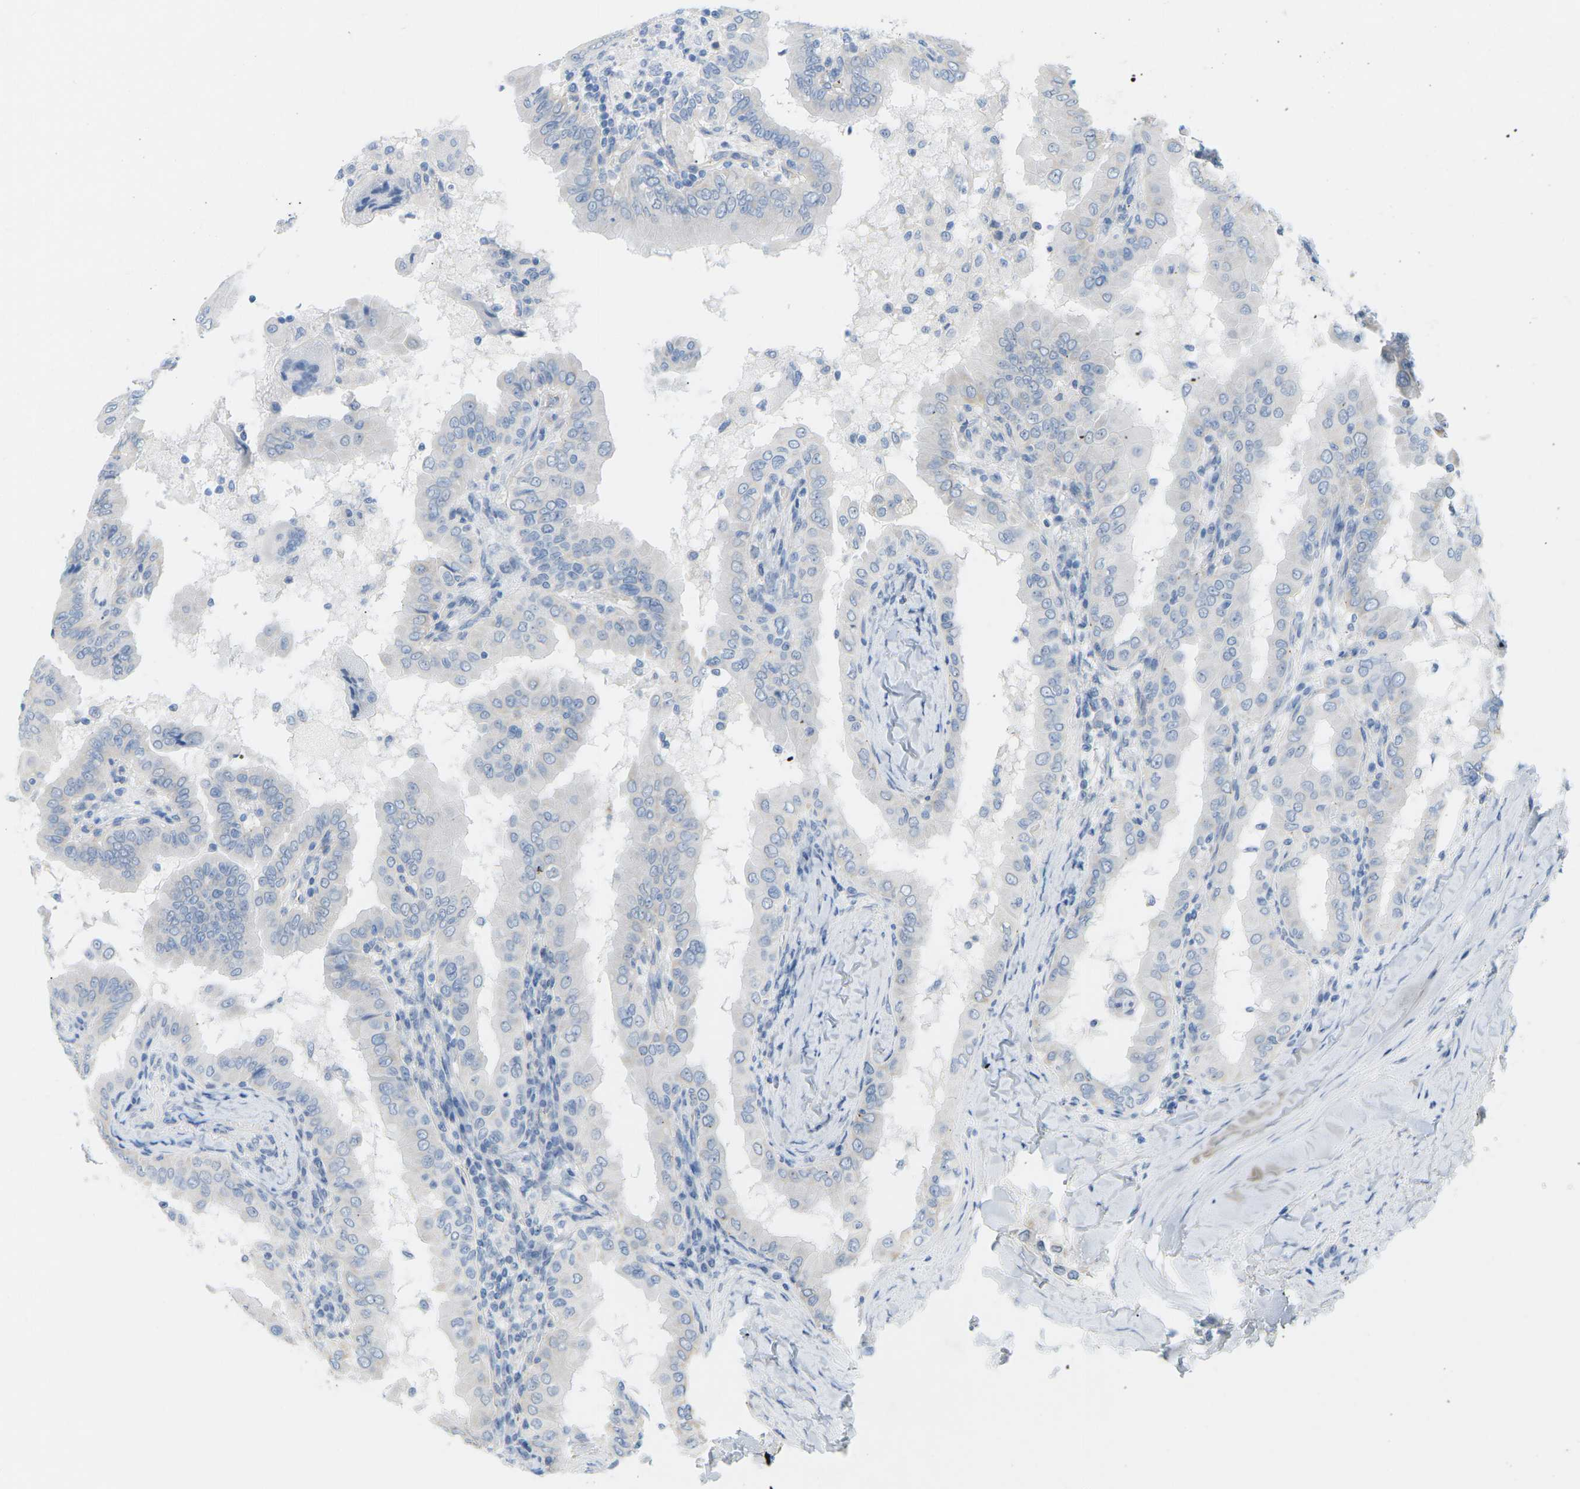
{"staining": {"intensity": "negative", "quantity": "none", "location": "none"}, "tissue": "thyroid cancer", "cell_type": "Tumor cells", "image_type": "cancer", "snomed": [{"axis": "morphology", "description": "Papillary adenocarcinoma, NOS"}, {"axis": "topography", "description": "Thyroid gland"}], "caption": "A histopathology image of thyroid cancer stained for a protein shows no brown staining in tumor cells.", "gene": "HLTF", "patient": {"sex": "male", "age": 33}}